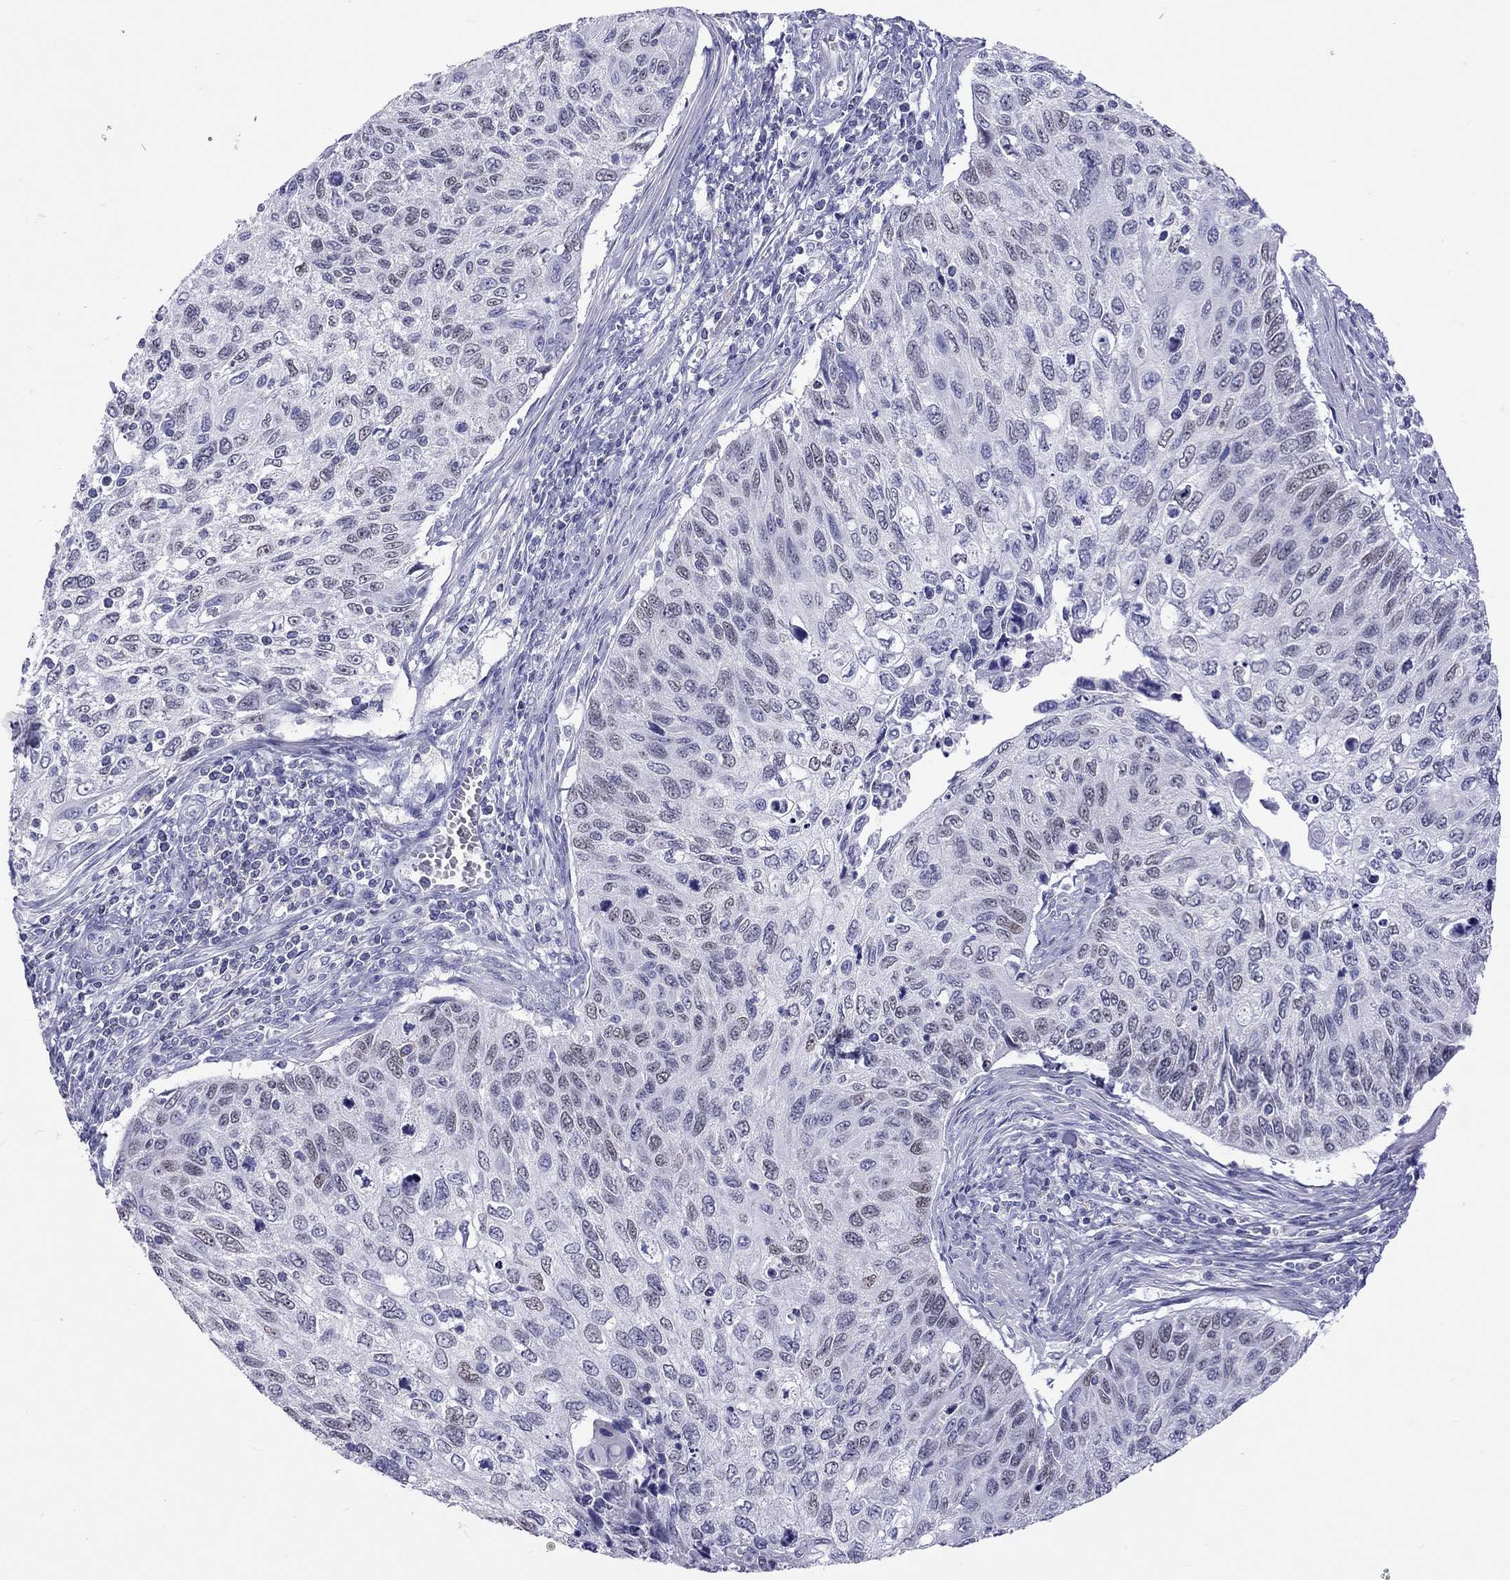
{"staining": {"intensity": "negative", "quantity": "none", "location": "none"}, "tissue": "cervical cancer", "cell_type": "Tumor cells", "image_type": "cancer", "snomed": [{"axis": "morphology", "description": "Squamous cell carcinoma, NOS"}, {"axis": "topography", "description": "Cervix"}], "caption": "Tumor cells show no significant protein positivity in cervical cancer (squamous cell carcinoma). (Stains: DAB (3,3'-diaminobenzidine) immunohistochemistry with hematoxylin counter stain, Microscopy: brightfield microscopy at high magnification).", "gene": "STAG3", "patient": {"sex": "female", "age": 70}}